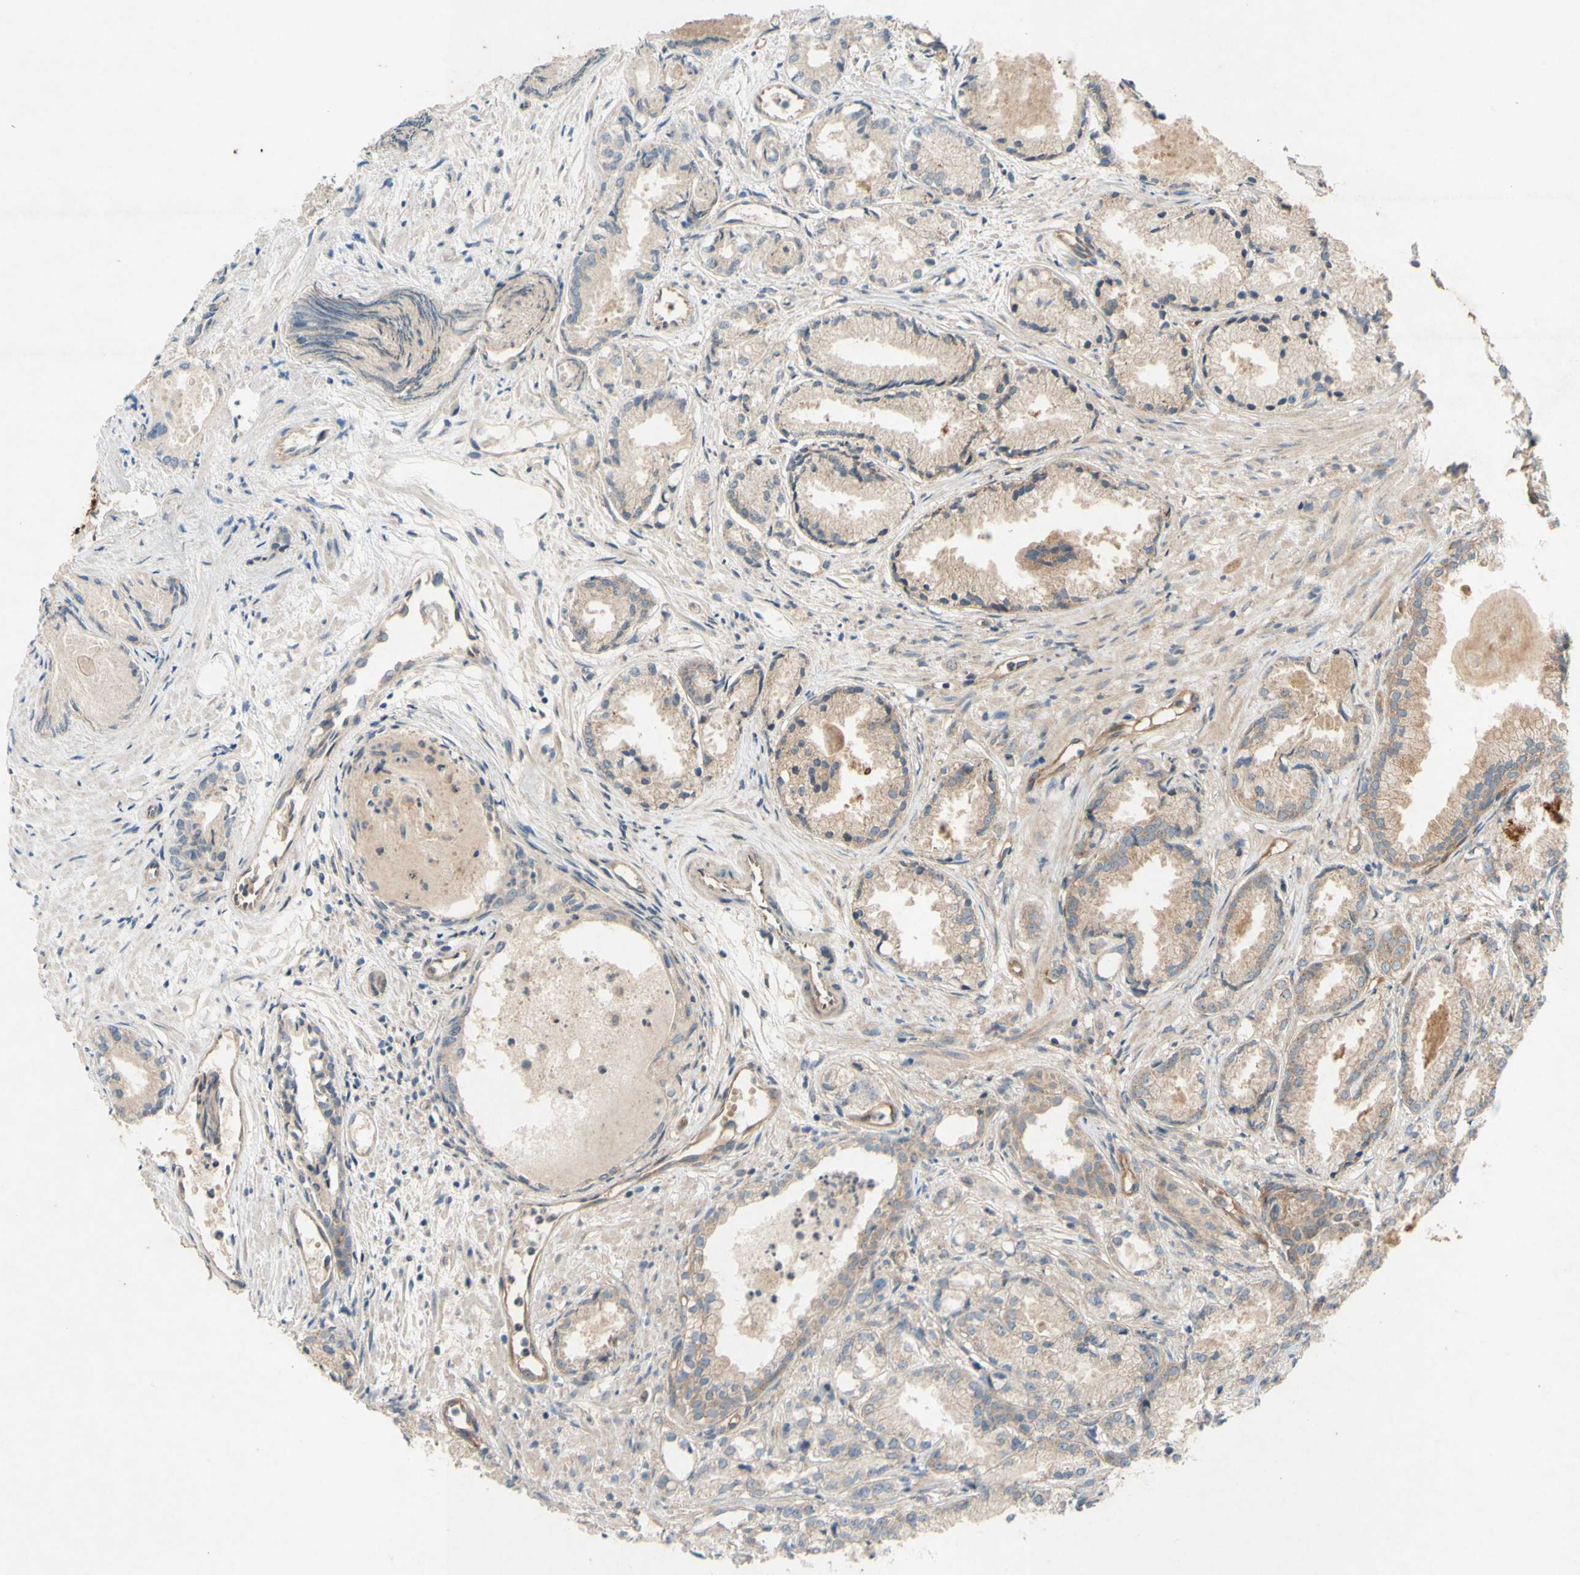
{"staining": {"intensity": "weak", "quantity": ">75%", "location": "cytoplasmic/membranous"}, "tissue": "prostate cancer", "cell_type": "Tumor cells", "image_type": "cancer", "snomed": [{"axis": "morphology", "description": "Adenocarcinoma, Low grade"}, {"axis": "topography", "description": "Prostate"}], "caption": "Prostate cancer (low-grade adenocarcinoma) stained with immunohistochemistry (IHC) displays weak cytoplasmic/membranous expression in about >75% of tumor cells. (Stains: DAB (3,3'-diaminobenzidine) in brown, nuclei in blue, Microscopy: brightfield microscopy at high magnification).", "gene": "TST", "patient": {"sex": "male", "age": 72}}